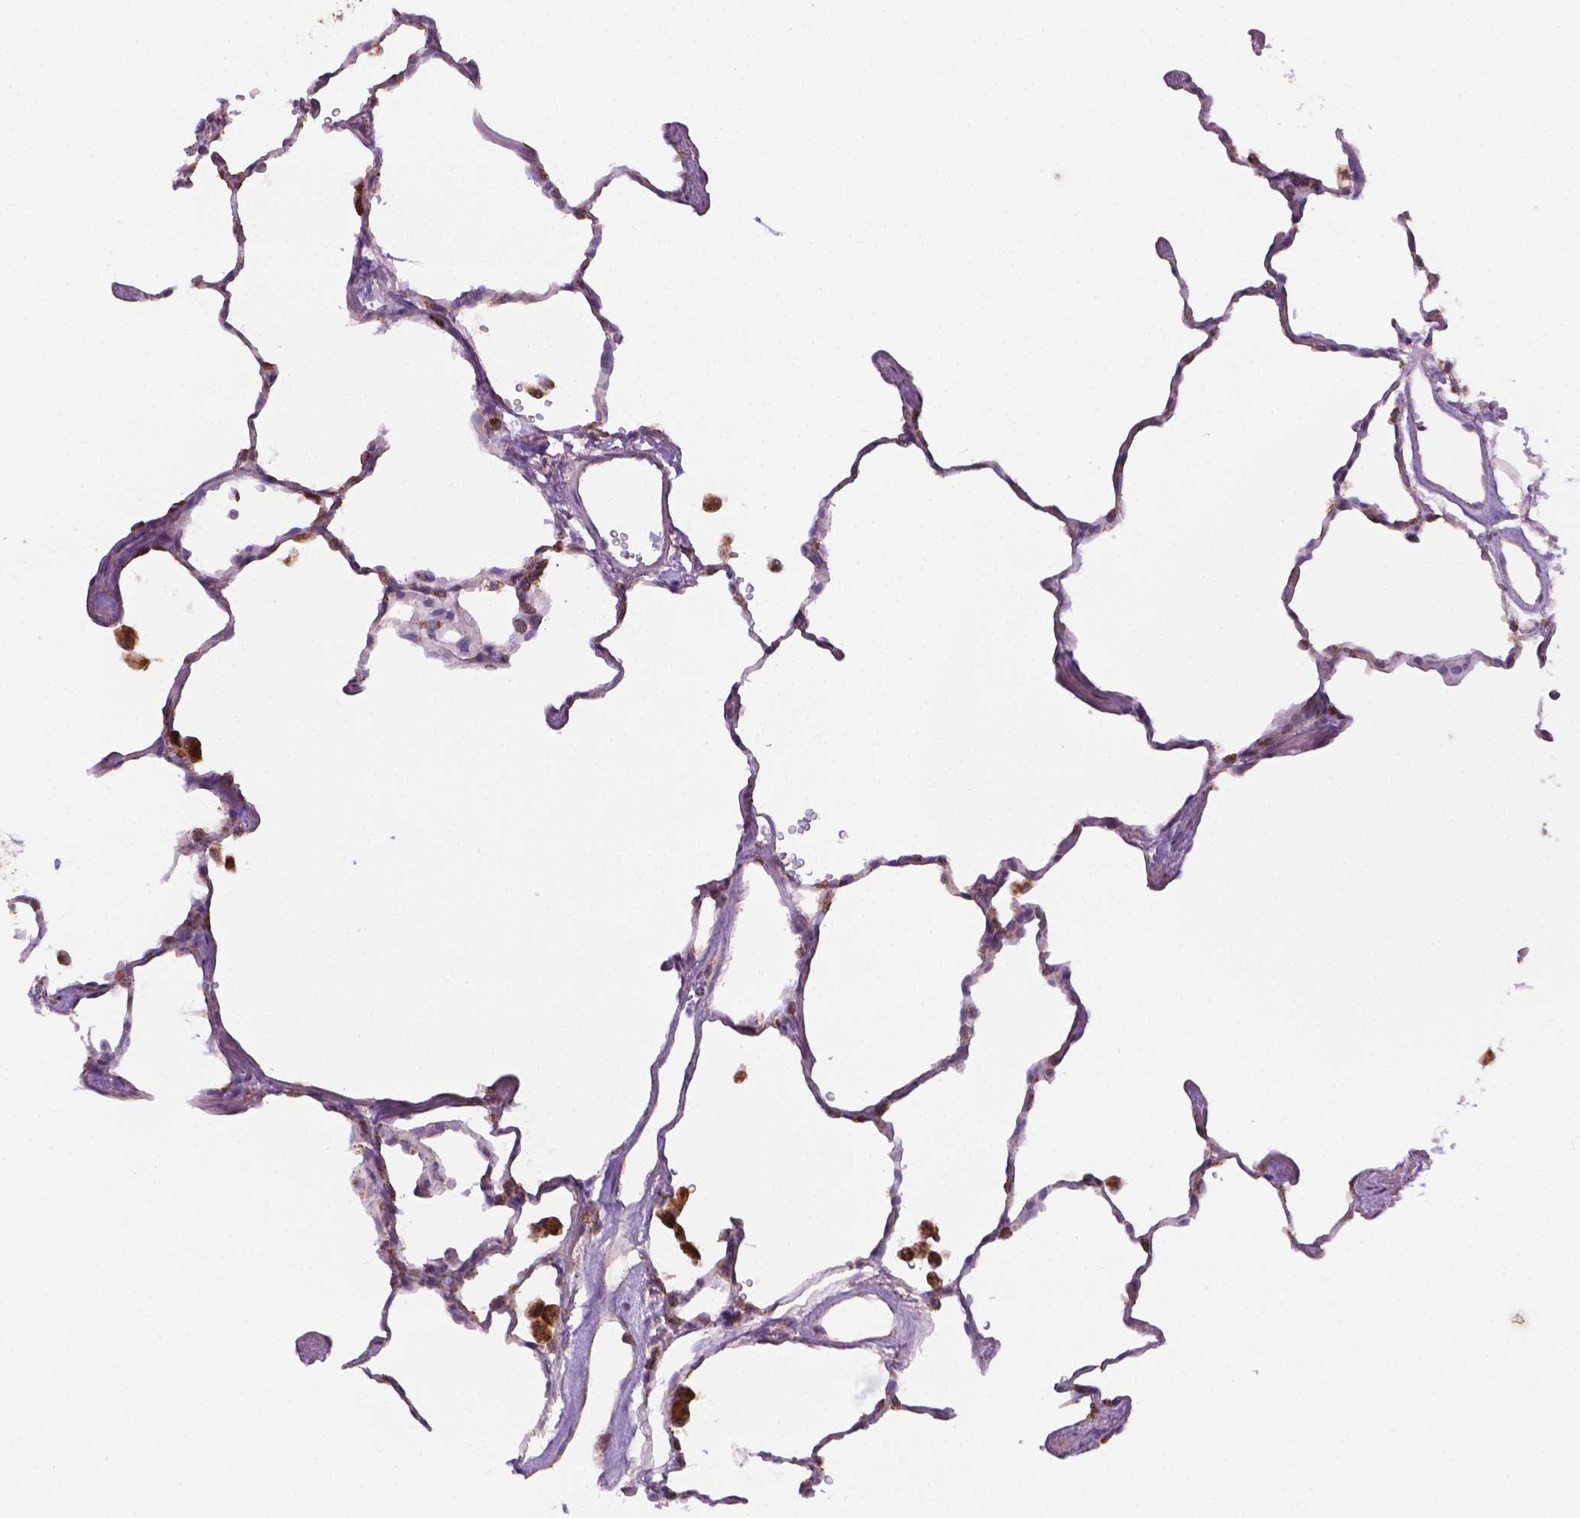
{"staining": {"intensity": "moderate", "quantity": ">75%", "location": "cytoplasmic/membranous"}, "tissue": "lung", "cell_type": "Alveolar cells", "image_type": "normal", "snomed": [{"axis": "morphology", "description": "Normal tissue, NOS"}, {"axis": "topography", "description": "Lung"}], "caption": "Protein staining exhibits moderate cytoplasmic/membranous positivity in about >75% of alveolar cells in benign lung.", "gene": "PIBF1", "patient": {"sex": "female", "age": 47}}